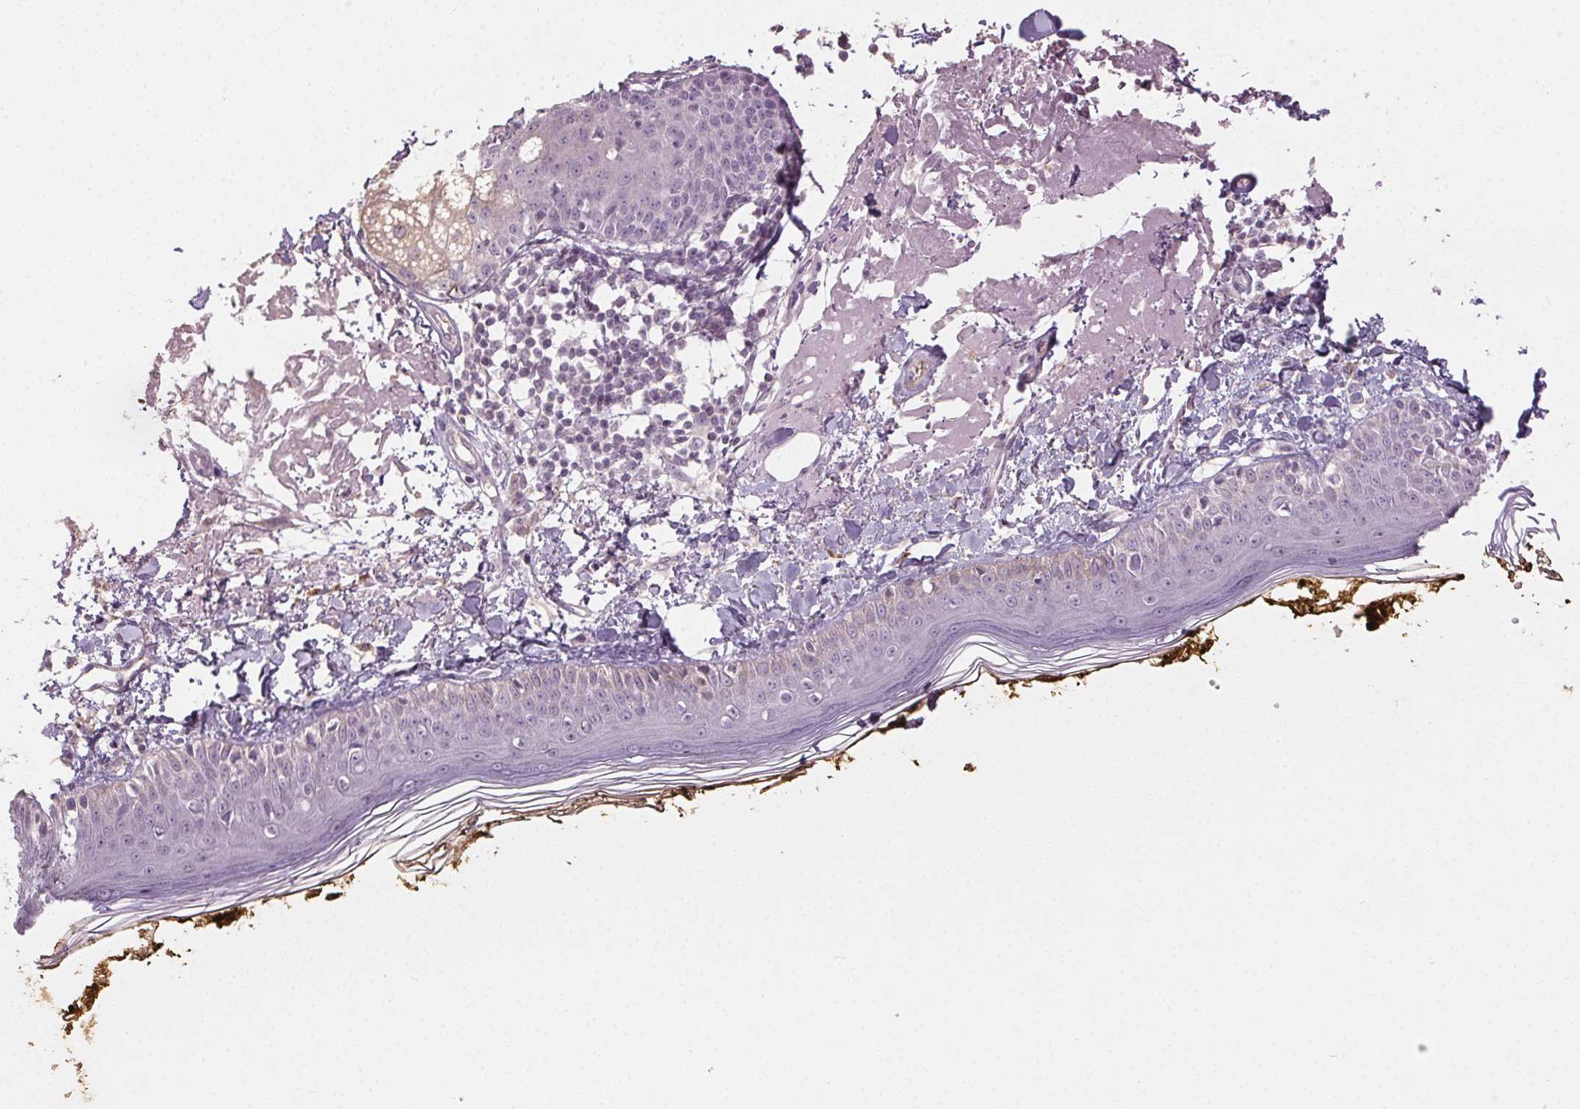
{"staining": {"intensity": "negative", "quantity": "none", "location": "none"}, "tissue": "skin", "cell_type": "Fibroblasts", "image_type": "normal", "snomed": [{"axis": "morphology", "description": "Normal tissue, NOS"}, {"axis": "topography", "description": "Skin"}], "caption": "This is a histopathology image of immunohistochemistry staining of unremarkable skin, which shows no staining in fibroblasts.", "gene": "CLTRN", "patient": {"sex": "male", "age": 76}}